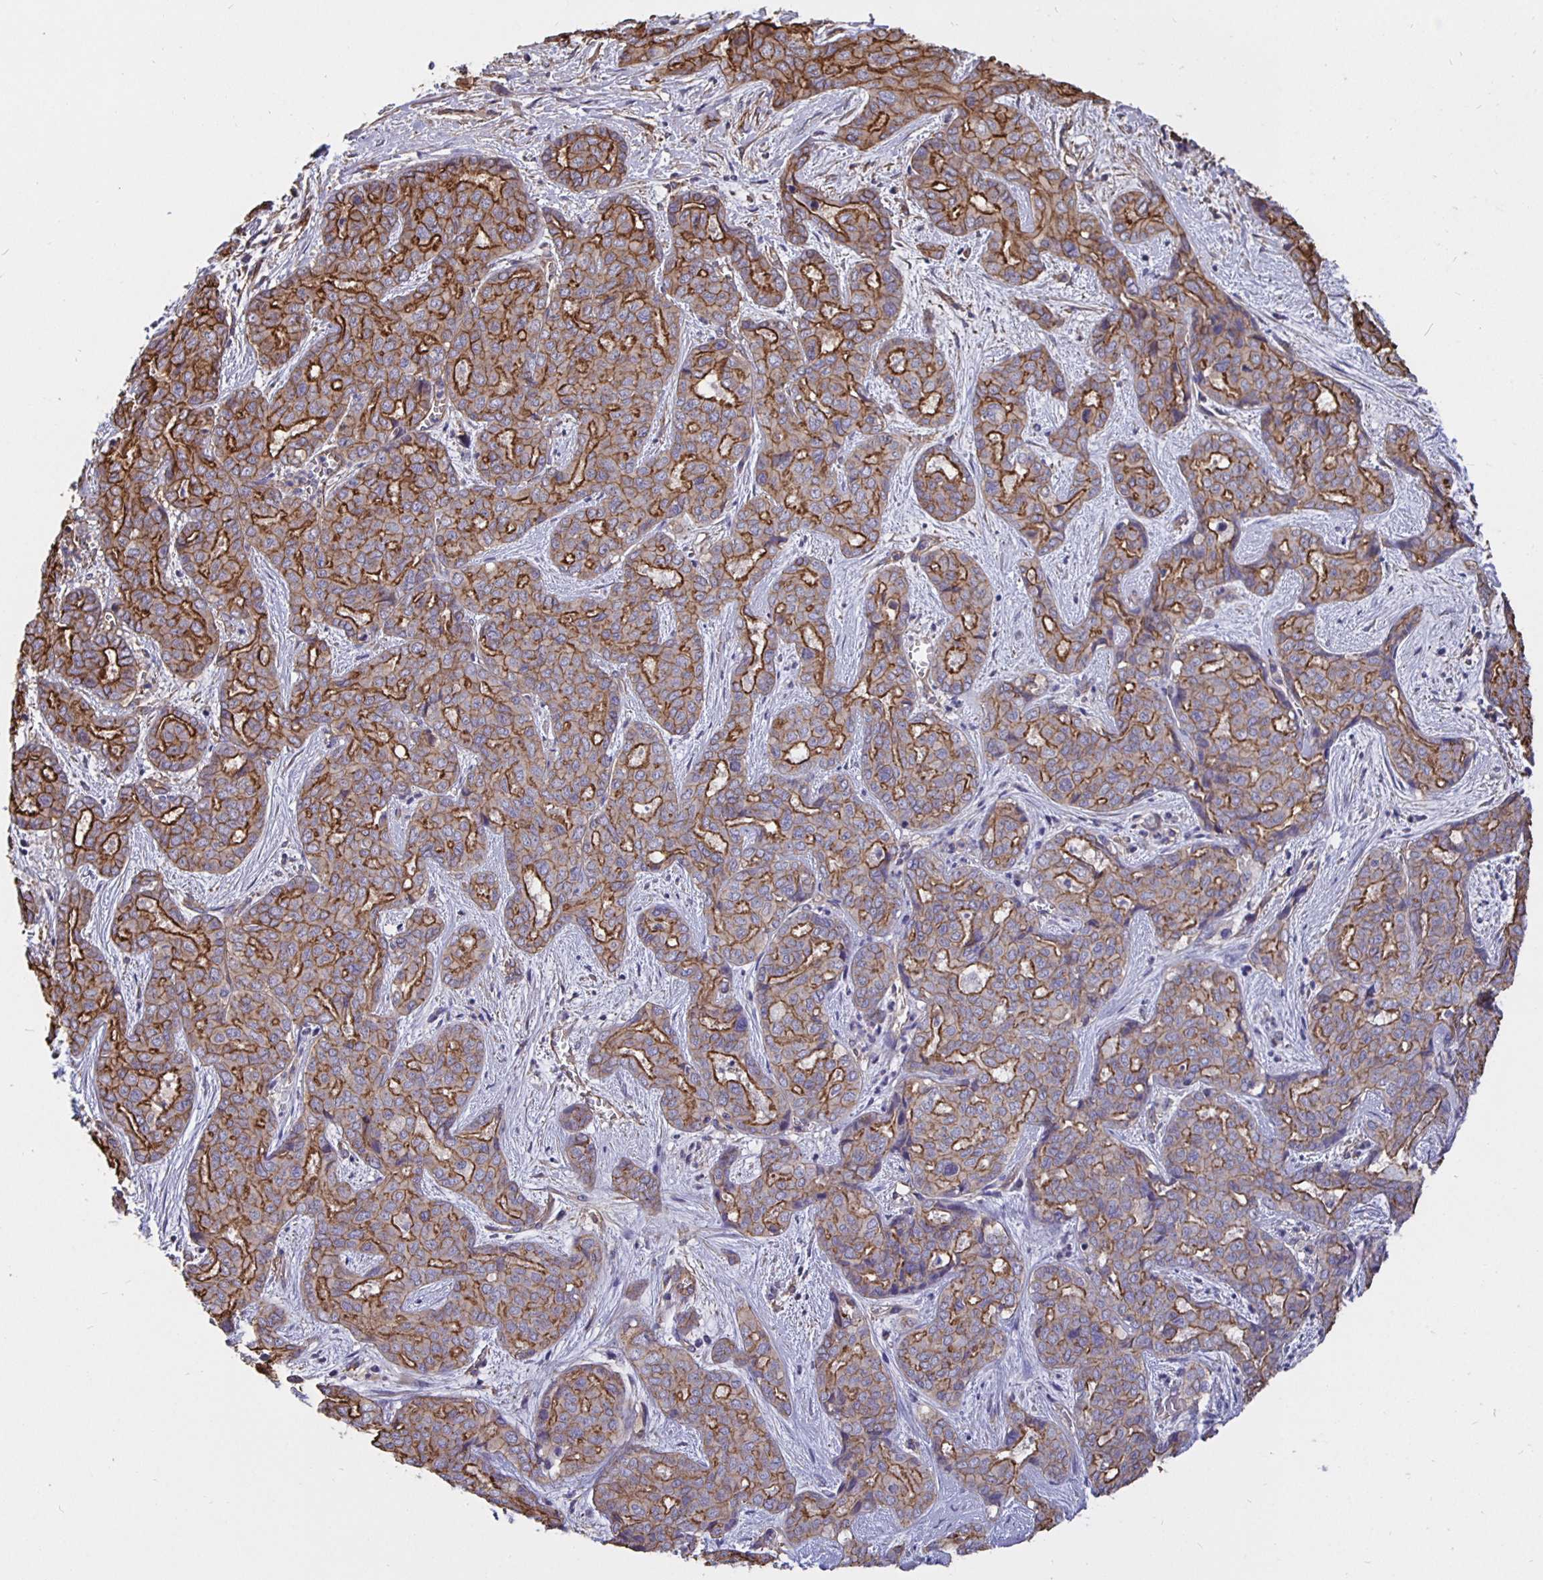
{"staining": {"intensity": "strong", "quantity": "25%-75%", "location": "cytoplasmic/membranous"}, "tissue": "liver cancer", "cell_type": "Tumor cells", "image_type": "cancer", "snomed": [{"axis": "morphology", "description": "Cholangiocarcinoma"}, {"axis": "topography", "description": "Liver"}], "caption": "Immunohistochemical staining of liver cancer (cholangiocarcinoma) exhibits high levels of strong cytoplasmic/membranous positivity in approximately 25%-75% of tumor cells.", "gene": "ARHGEF39", "patient": {"sex": "female", "age": 64}}